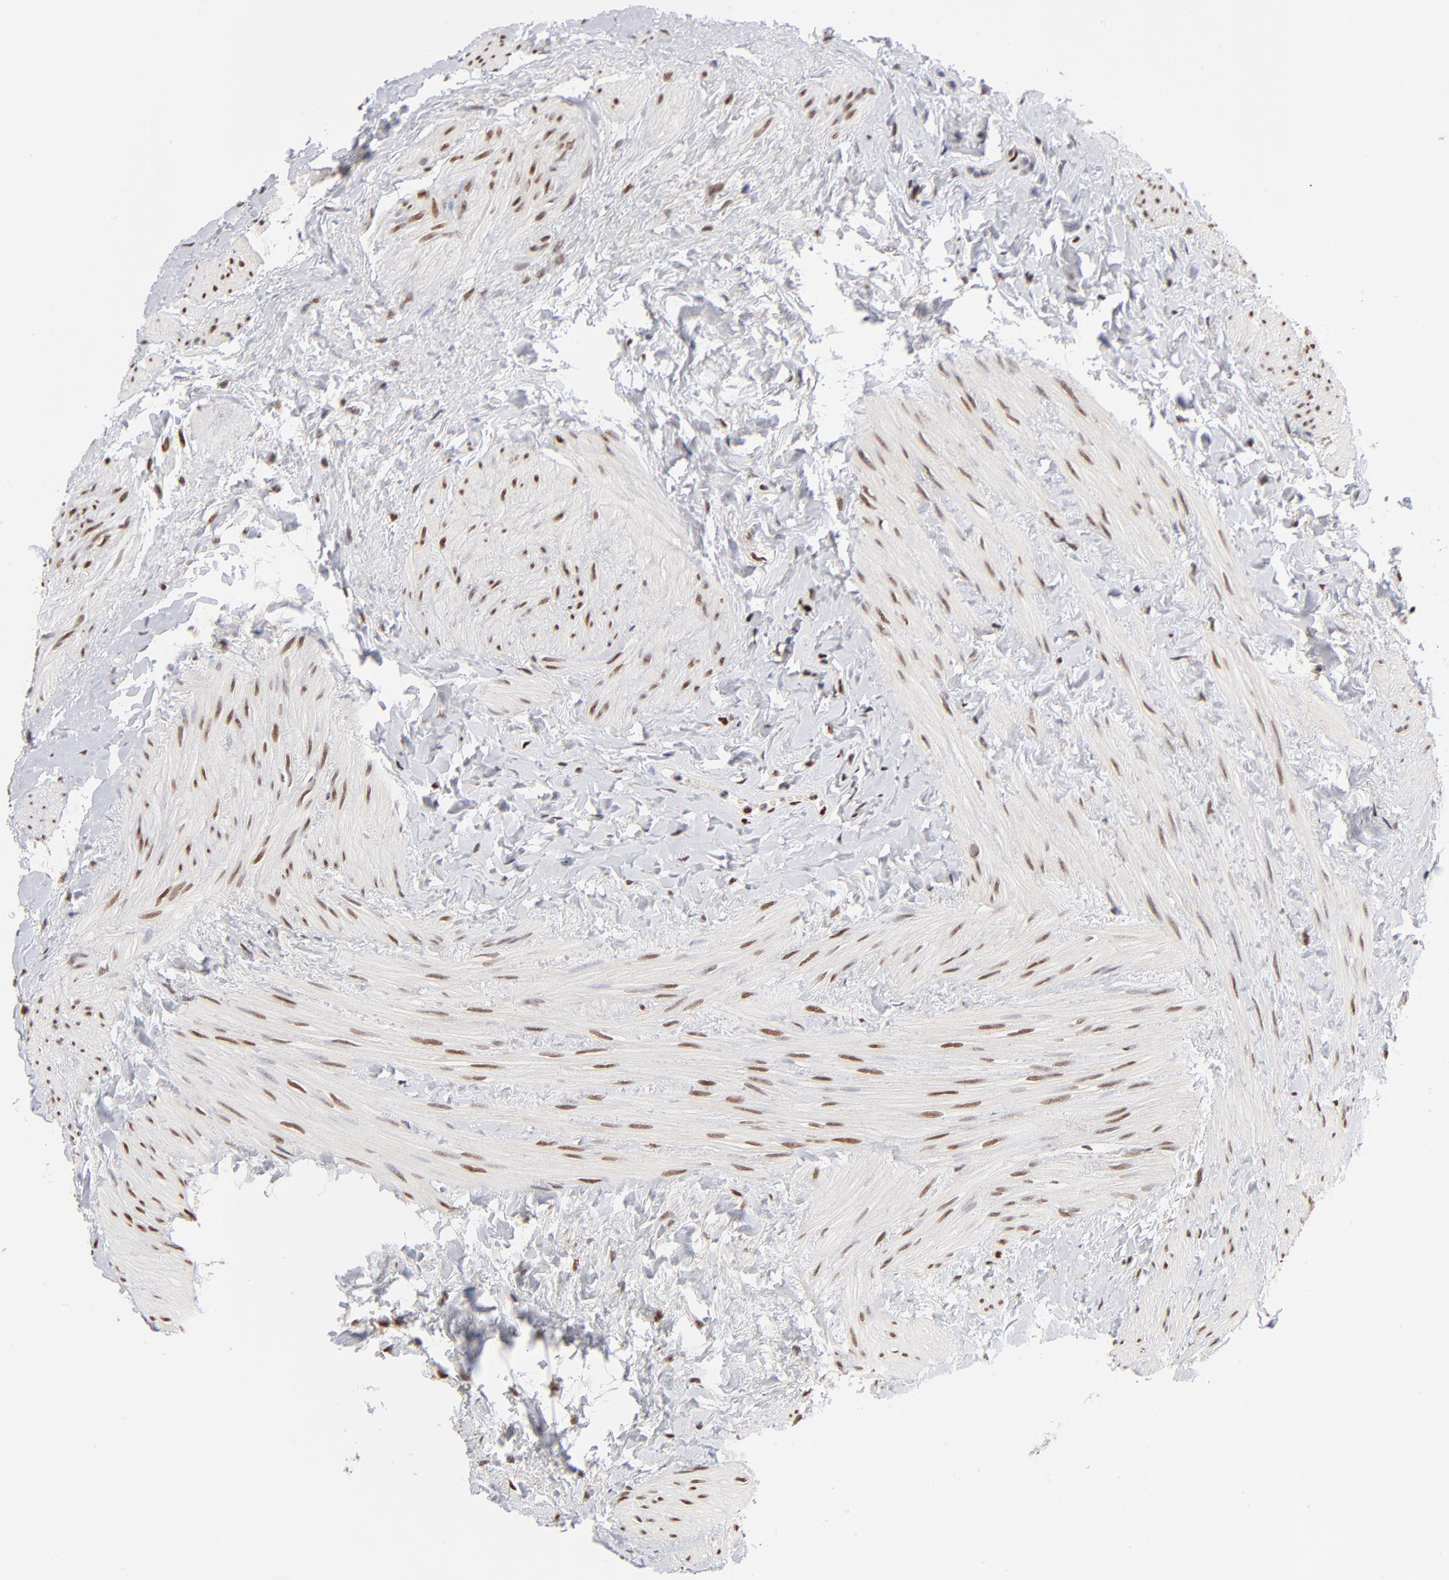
{"staining": {"intensity": "strong", "quantity": ">75%", "location": "cytoplasmic/membranous,nuclear"}, "tissue": "urinary bladder", "cell_type": "Urothelial cells", "image_type": "normal", "snomed": [{"axis": "morphology", "description": "Normal tissue, NOS"}, {"axis": "topography", "description": "Urinary bladder"}], "caption": "About >75% of urothelial cells in normal human urinary bladder exhibit strong cytoplasmic/membranous,nuclear protein expression as visualized by brown immunohistochemical staining.", "gene": "STAT3", "patient": {"sex": "female", "age": 55}}